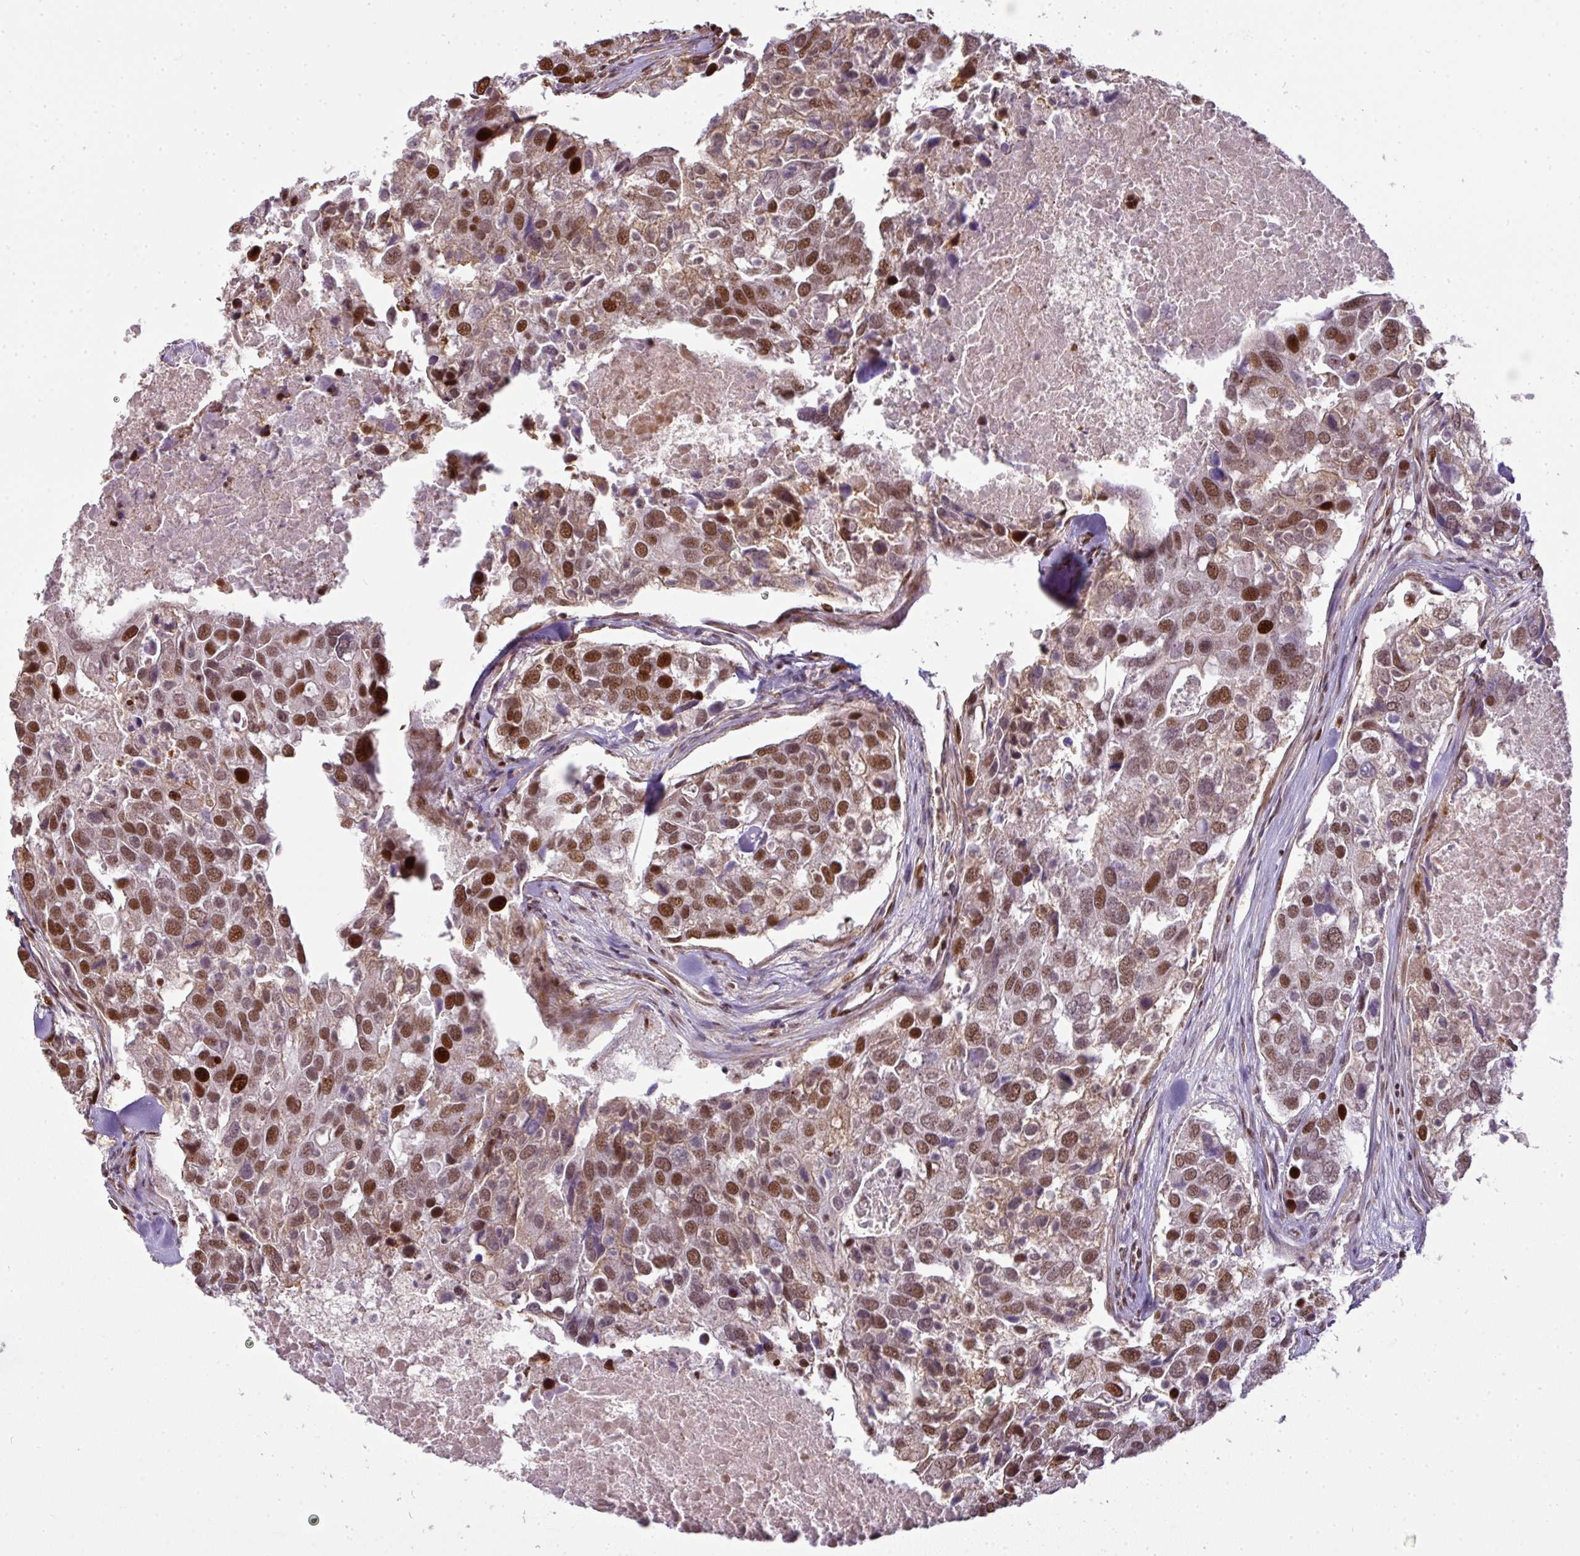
{"staining": {"intensity": "strong", "quantity": ">75%", "location": "nuclear"}, "tissue": "breast cancer", "cell_type": "Tumor cells", "image_type": "cancer", "snomed": [{"axis": "morphology", "description": "Duct carcinoma"}, {"axis": "topography", "description": "Breast"}], "caption": "IHC (DAB (3,3'-diaminobenzidine)) staining of breast invasive ductal carcinoma shows strong nuclear protein staining in about >75% of tumor cells.", "gene": "MYSM1", "patient": {"sex": "female", "age": 83}}